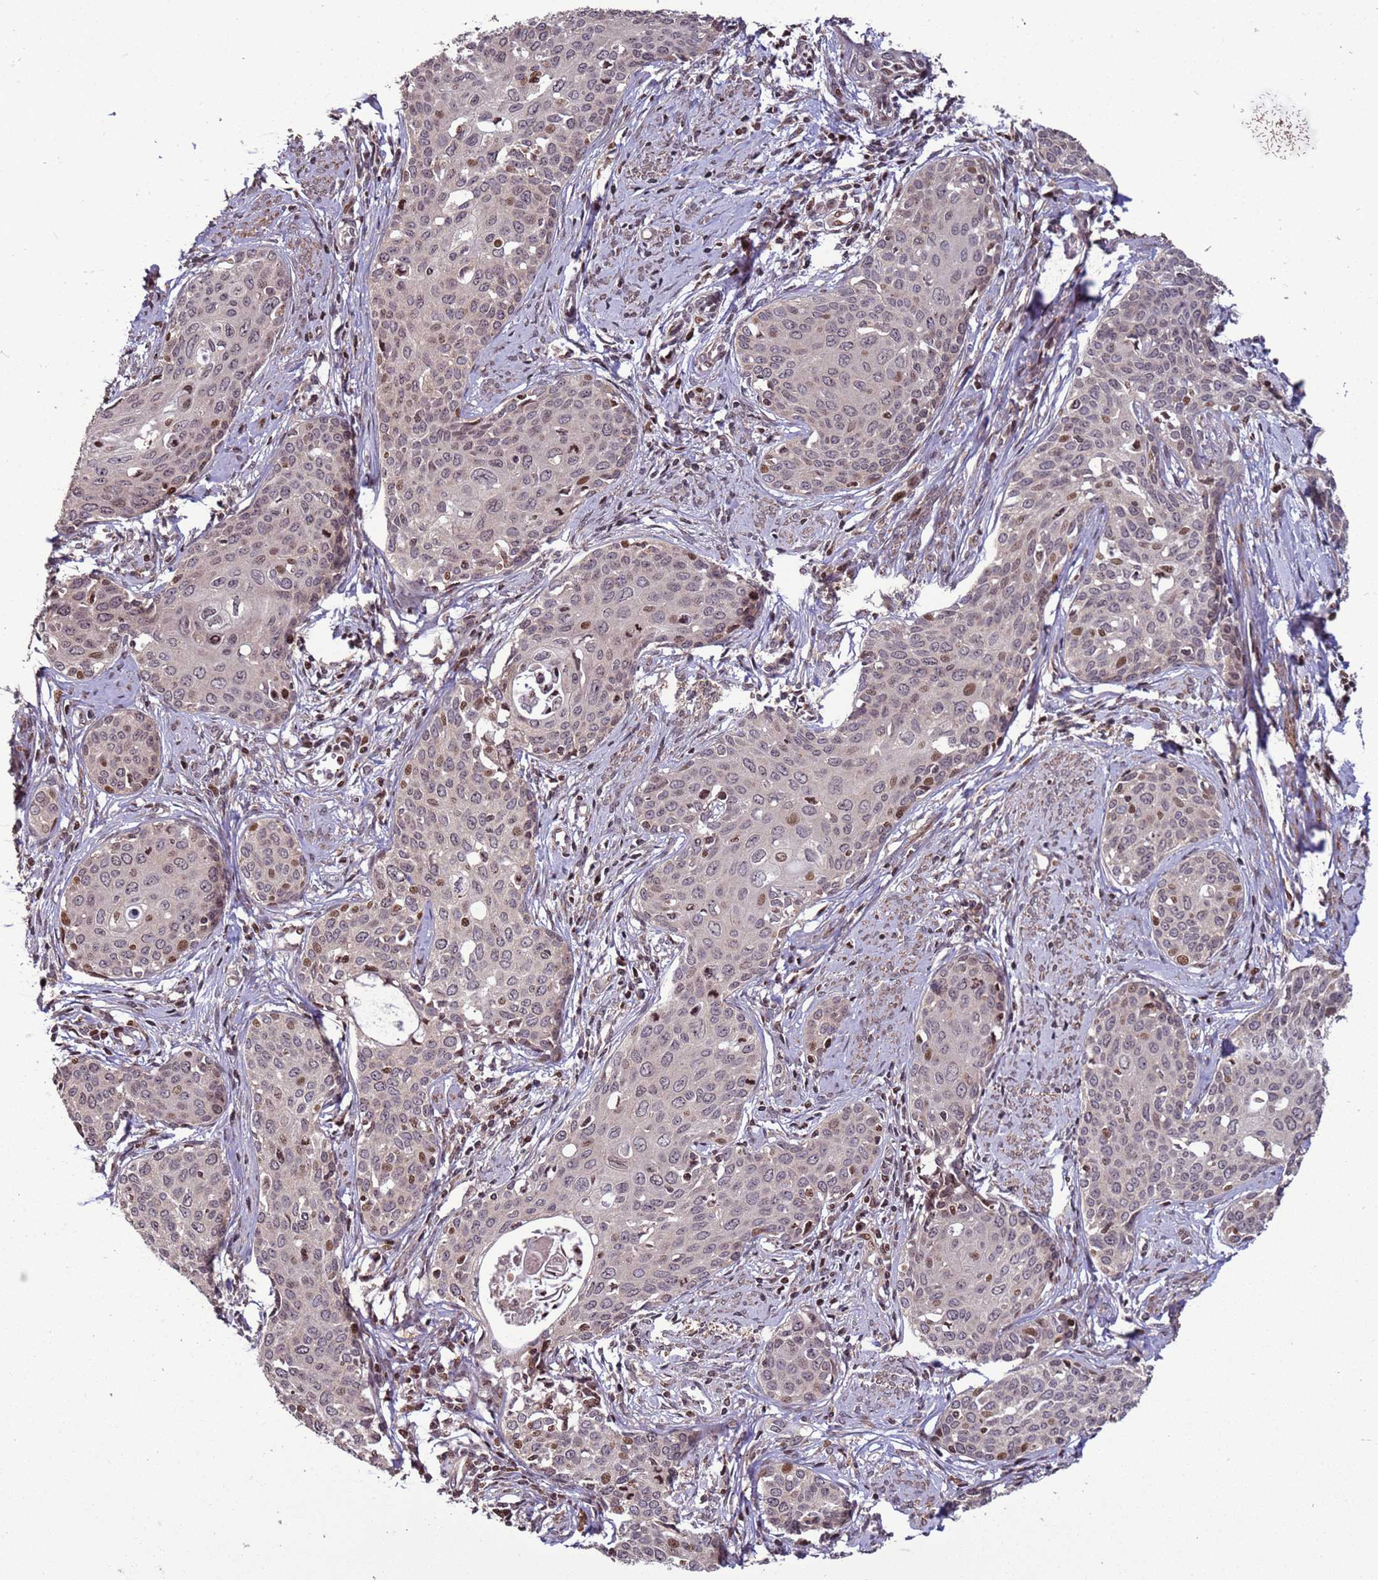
{"staining": {"intensity": "moderate", "quantity": "<25%", "location": "nuclear"}, "tissue": "cervical cancer", "cell_type": "Tumor cells", "image_type": "cancer", "snomed": [{"axis": "morphology", "description": "Squamous cell carcinoma, NOS"}, {"axis": "topography", "description": "Cervix"}], "caption": "Immunohistochemistry (IHC) of human cervical cancer (squamous cell carcinoma) reveals low levels of moderate nuclear staining in approximately <25% of tumor cells.", "gene": "HGH1", "patient": {"sex": "female", "age": 46}}